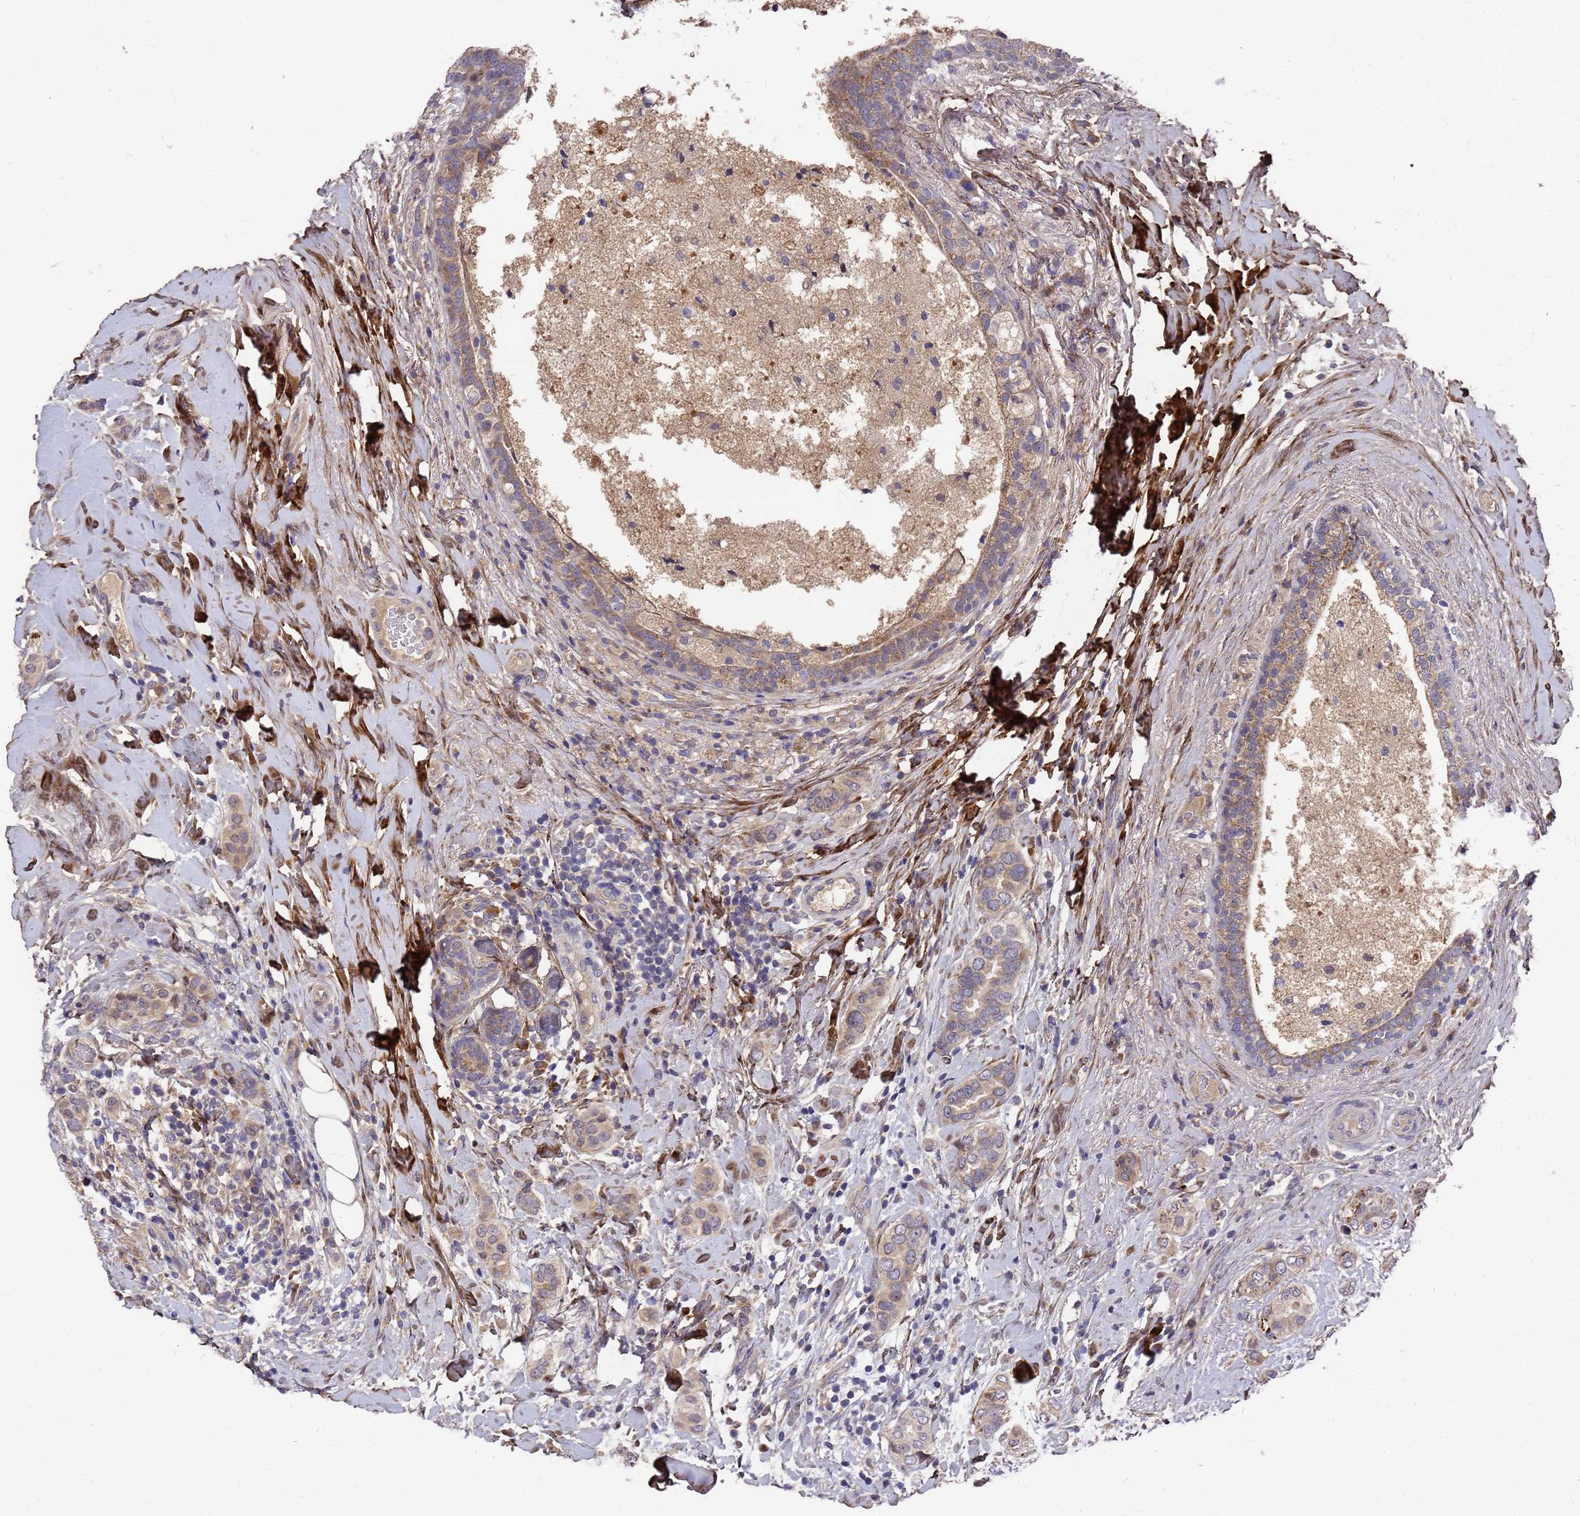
{"staining": {"intensity": "weak", "quantity": ">75%", "location": "cytoplasmic/membranous"}, "tissue": "breast cancer", "cell_type": "Tumor cells", "image_type": "cancer", "snomed": [{"axis": "morphology", "description": "Lobular carcinoma"}, {"axis": "topography", "description": "Breast"}], "caption": "Breast cancer (lobular carcinoma) was stained to show a protein in brown. There is low levels of weak cytoplasmic/membranous positivity in about >75% of tumor cells. (Brightfield microscopy of DAB IHC at high magnification).", "gene": "ZNF717", "patient": {"sex": "female", "age": 51}}